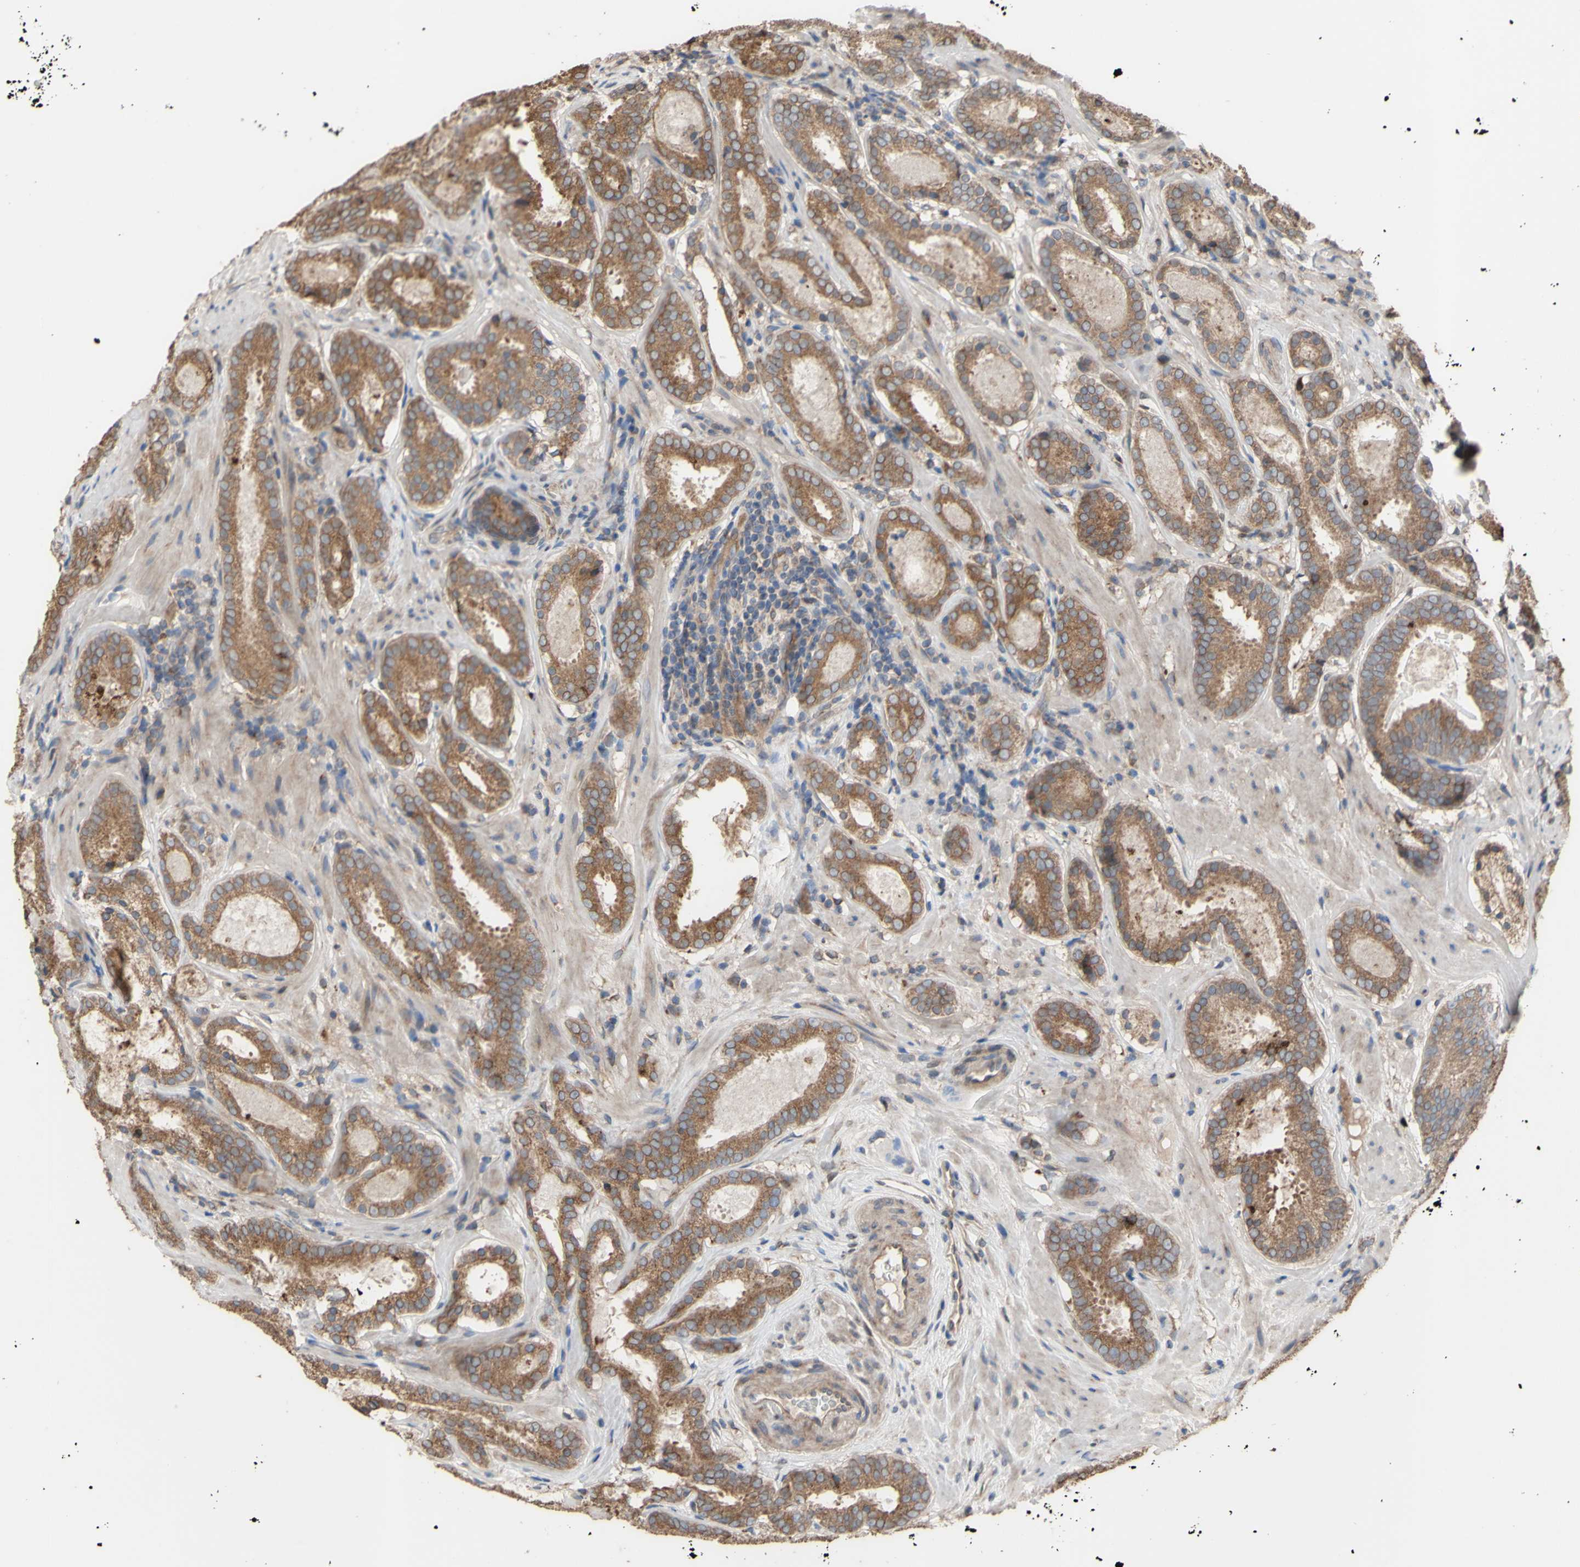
{"staining": {"intensity": "moderate", "quantity": ">75%", "location": "cytoplasmic/membranous"}, "tissue": "prostate cancer", "cell_type": "Tumor cells", "image_type": "cancer", "snomed": [{"axis": "morphology", "description": "Adenocarcinoma, Low grade"}, {"axis": "topography", "description": "Prostate"}], "caption": "Low-grade adenocarcinoma (prostate) stained with a protein marker displays moderate staining in tumor cells.", "gene": "NECTIN3", "patient": {"sex": "male", "age": 69}}